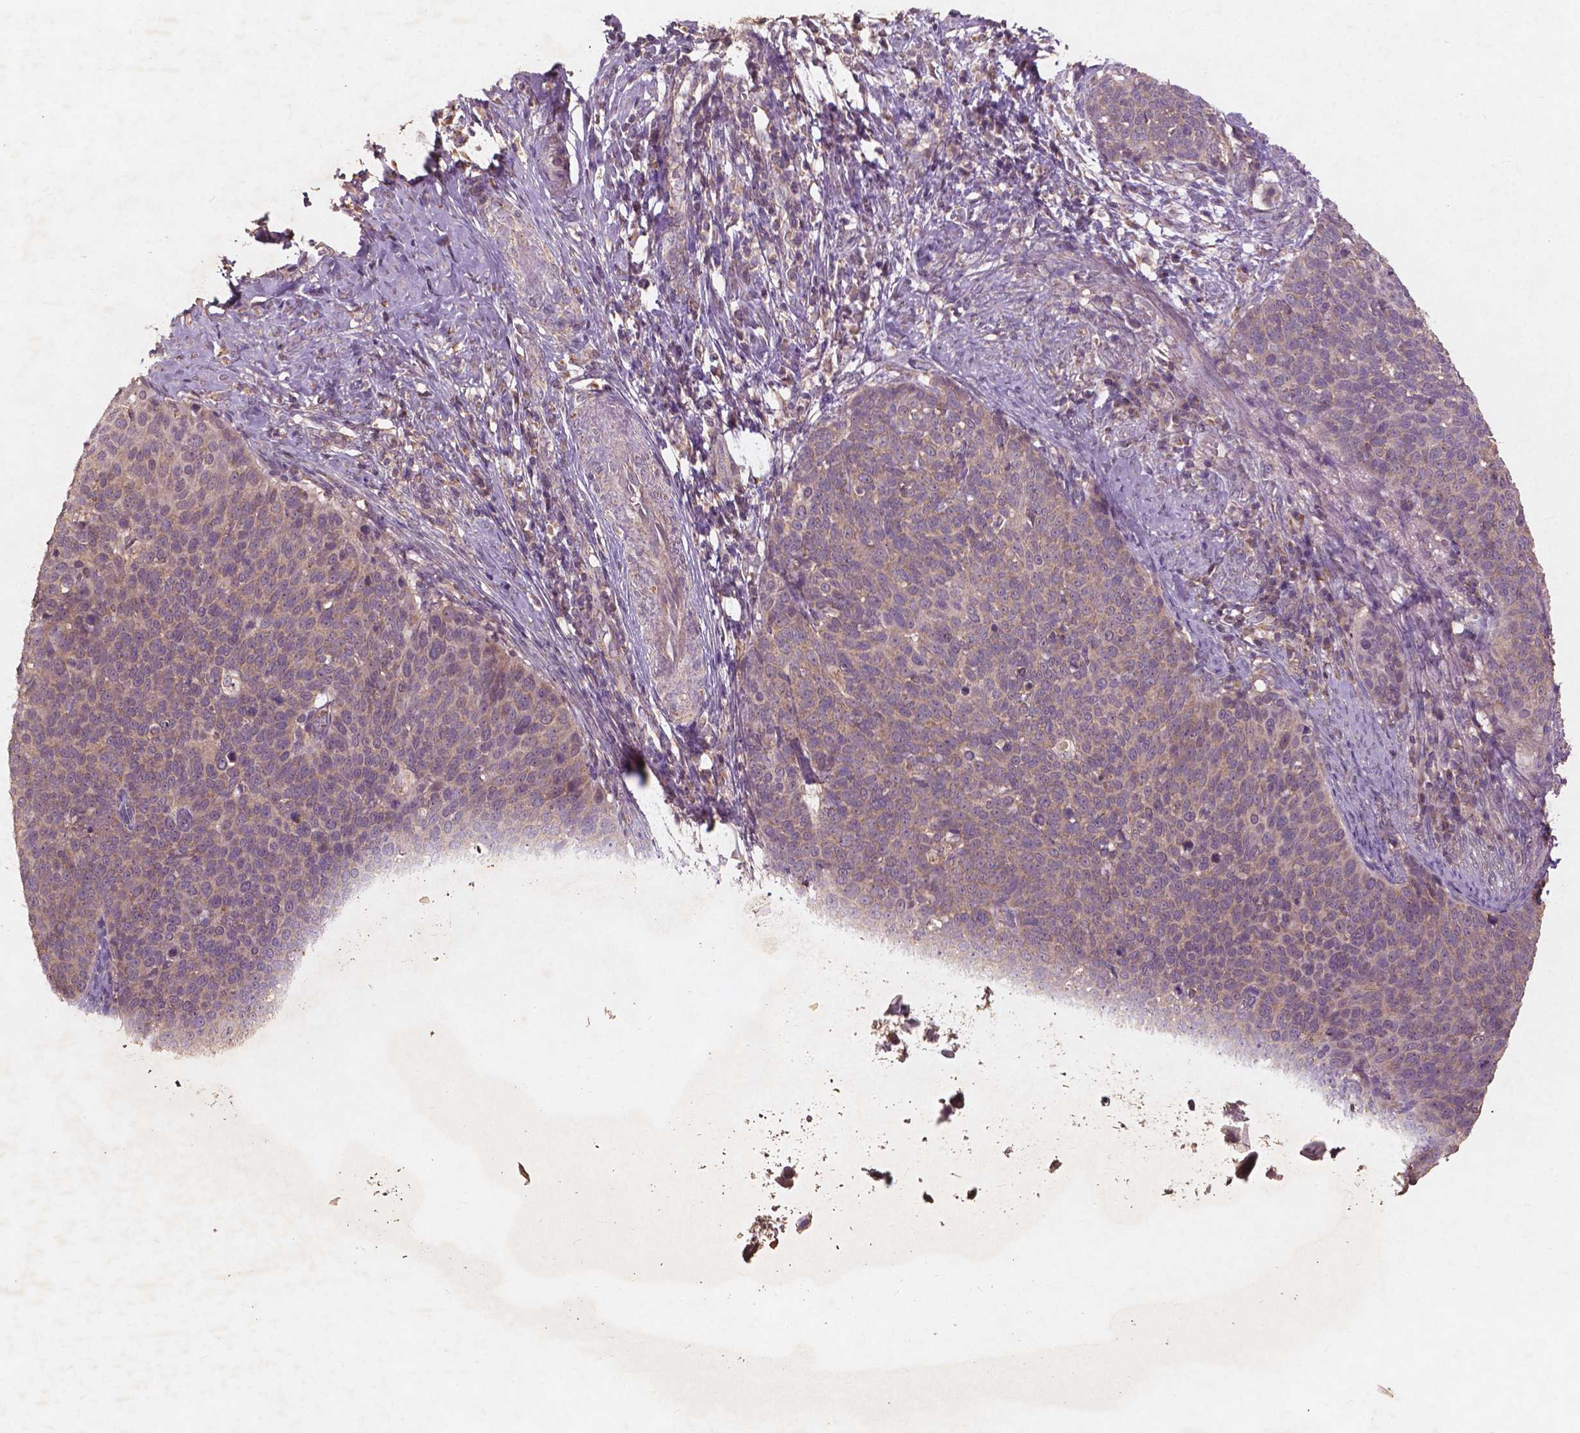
{"staining": {"intensity": "weak", "quantity": "25%-75%", "location": "cytoplasmic/membranous"}, "tissue": "cervical cancer", "cell_type": "Tumor cells", "image_type": "cancer", "snomed": [{"axis": "morphology", "description": "Normal tissue, NOS"}, {"axis": "morphology", "description": "Squamous cell carcinoma, NOS"}, {"axis": "topography", "description": "Cervix"}], "caption": "DAB immunohistochemical staining of squamous cell carcinoma (cervical) shows weak cytoplasmic/membranous protein expression in about 25%-75% of tumor cells.", "gene": "ST6GALNAC5", "patient": {"sex": "female", "age": 39}}